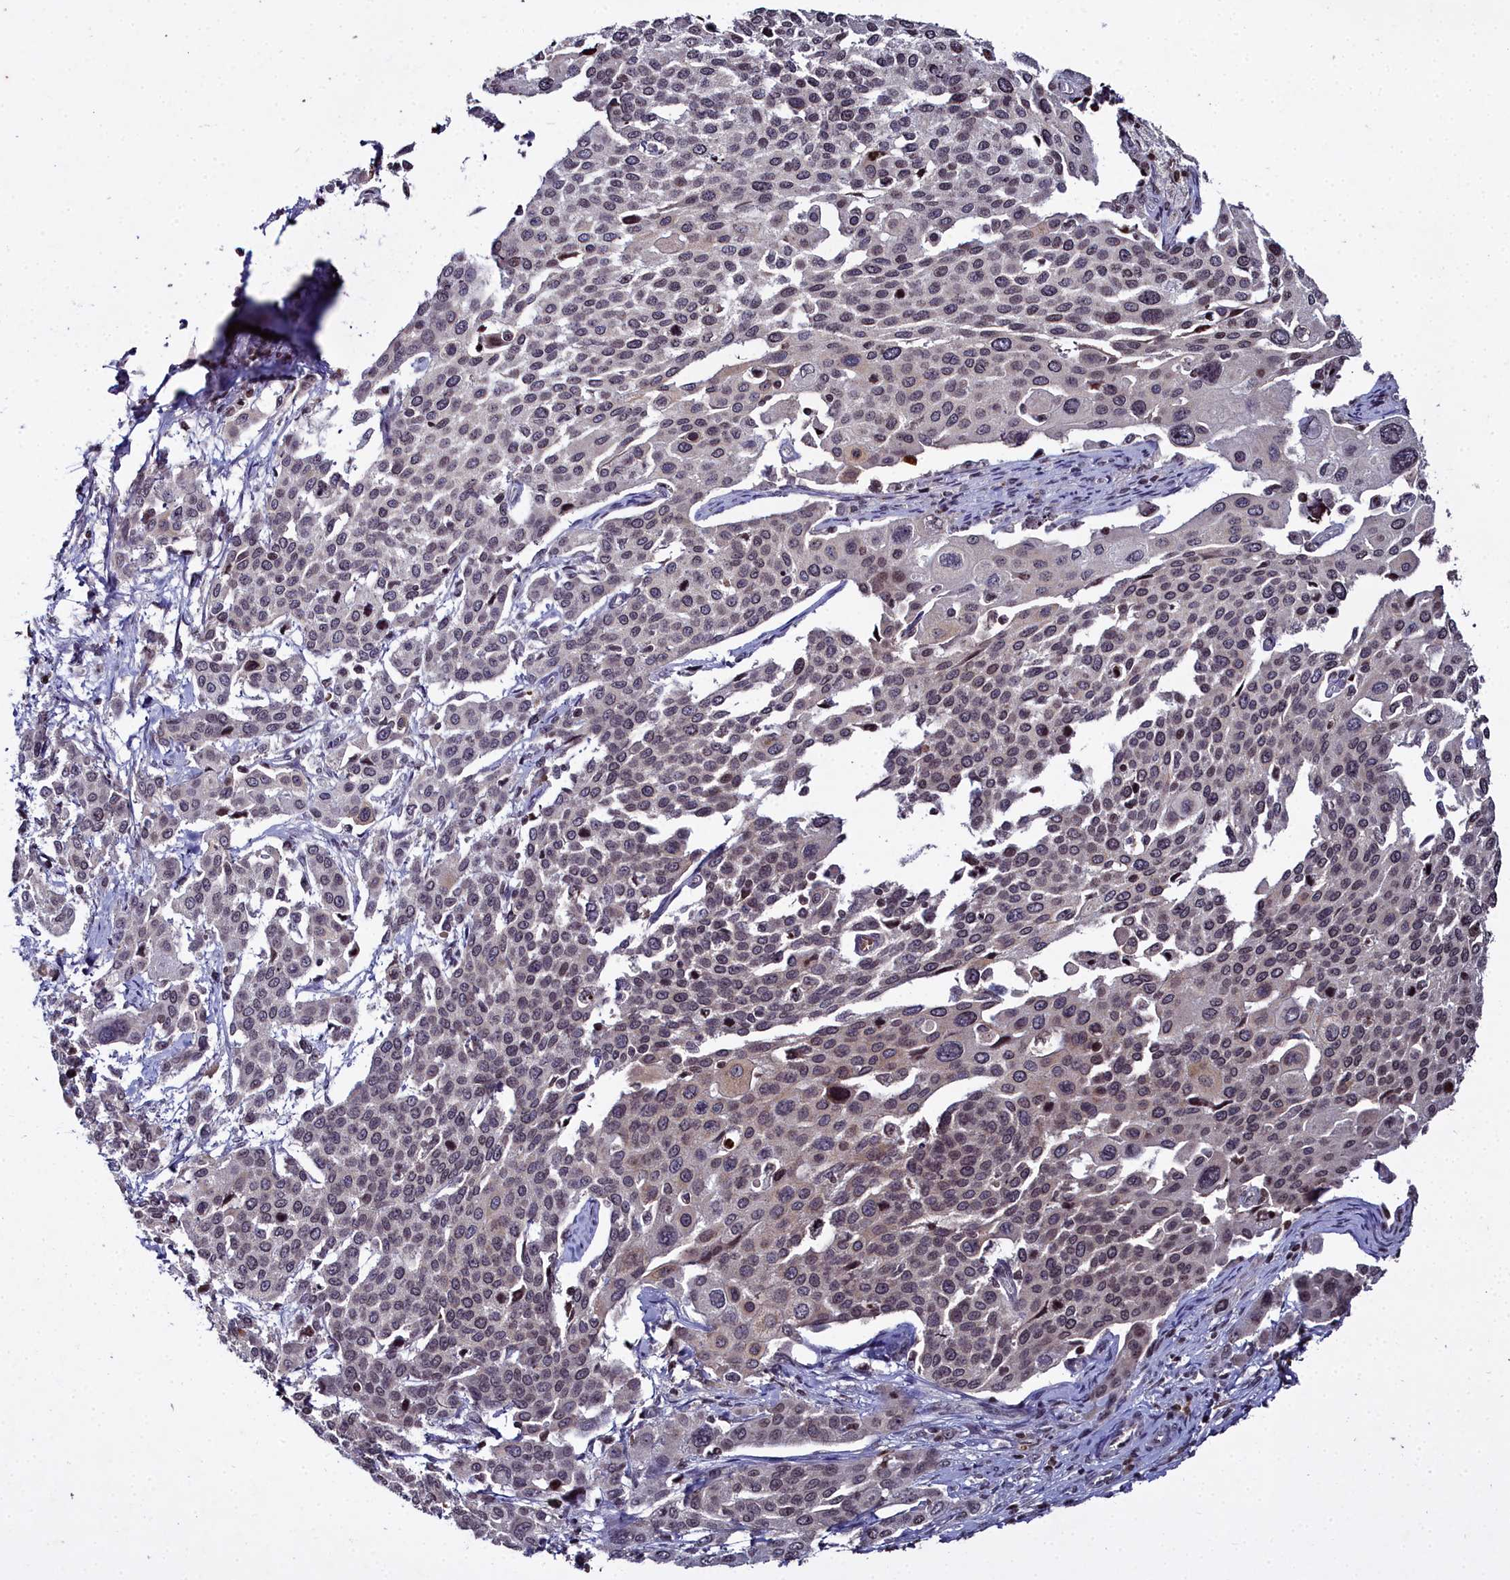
{"staining": {"intensity": "negative", "quantity": "none", "location": "none"}, "tissue": "cervical cancer", "cell_type": "Tumor cells", "image_type": "cancer", "snomed": [{"axis": "morphology", "description": "Squamous cell carcinoma, NOS"}, {"axis": "topography", "description": "Cervix"}], "caption": "High magnification brightfield microscopy of squamous cell carcinoma (cervical) stained with DAB (3,3'-diaminobenzidine) (brown) and counterstained with hematoxylin (blue): tumor cells show no significant positivity.", "gene": "FZD4", "patient": {"sex": "female", "age": 44}}